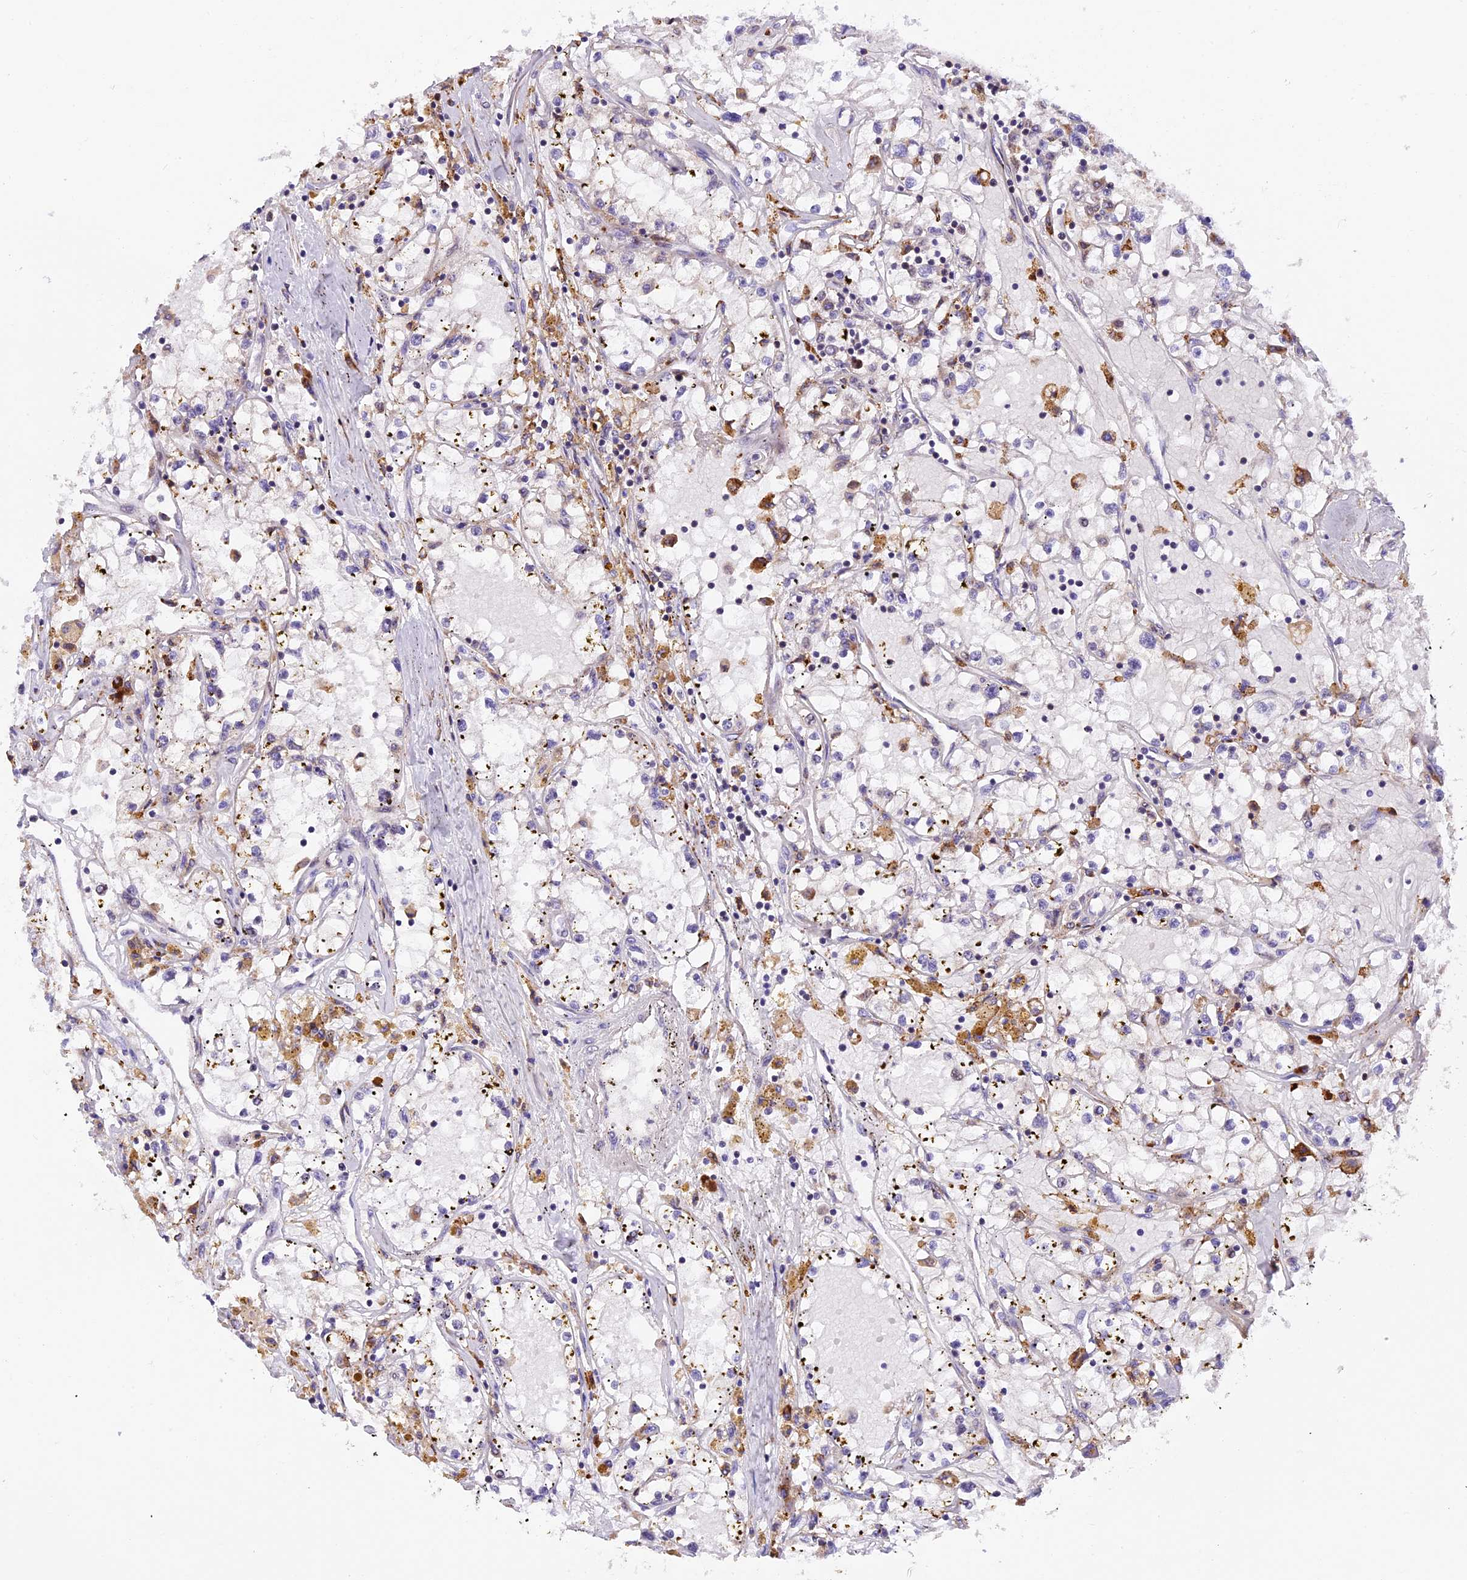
{"staining": {"intensity": "negative", "quantity": "none", "location": "none"}, "tissue": "renal cancer", "cell_type": "Tumor cells", "image_type": "cancer", "snomed": [{"axis": "morphology", "description": "Adenocarcinoma, NOS"}, {"axis": "topography", "description": "Kidney"}], "caption": "This is a image of immunohistochemistry (IHC) staining of renal adenocarcinoma, which shows no positivity in tumor cells. (Immunohistochemistry (ihc), brightfield microscopy, high magnification).", "gene": "FBXO45", "patient": {"sex": "male", "age": 56}}